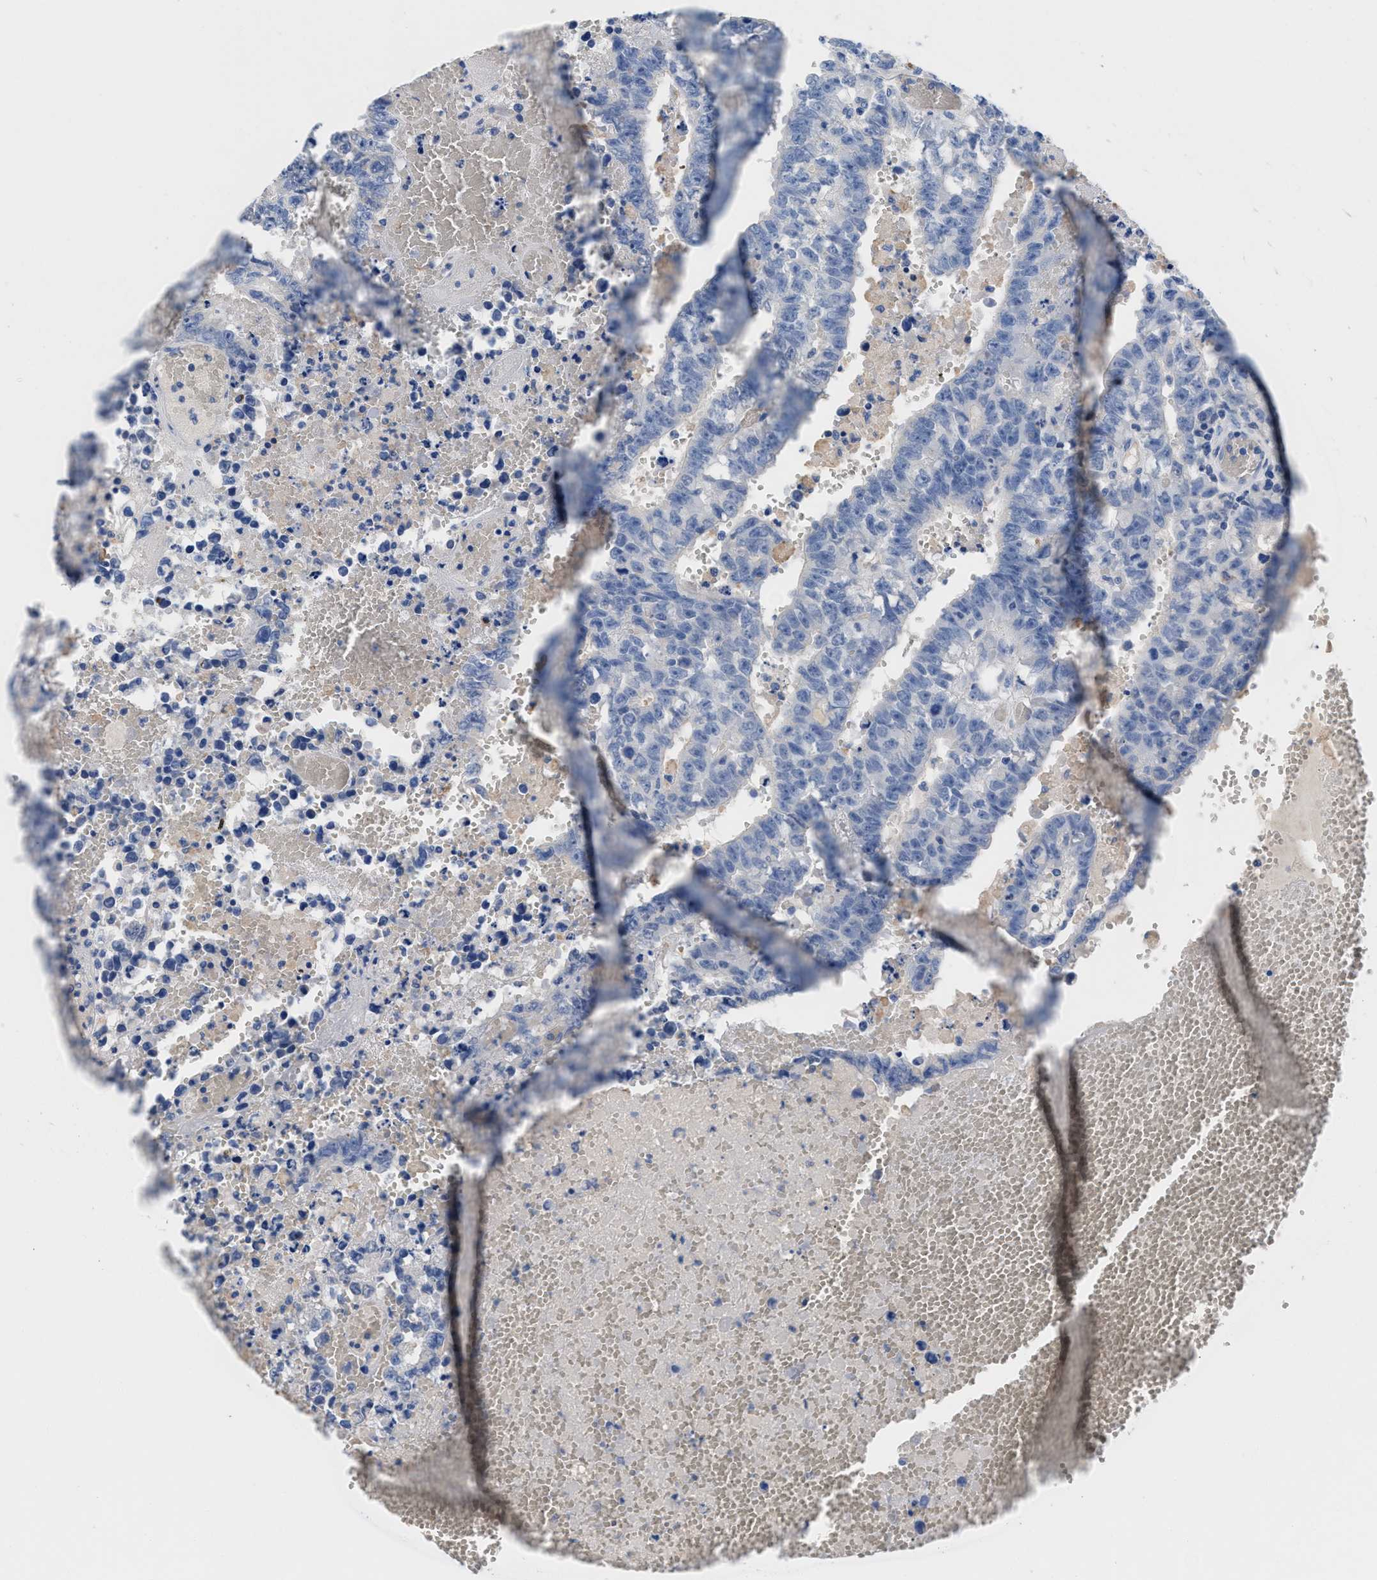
{"staining": {"intensity": "negative", "quantity": "none", "location": "none"}, "tissue": "testis cancer", "cell_type": "Tumor cells", "image_type": "cancer", "snomed": [{"axis": "morphology", "description": "Carcinoma, Embryonal, NOS"}, {"axis": "topography", "description": "Testis"}], "caption": "The photomicrograph demonstrates no staining of tumor cells in embryonal carcinoma (testis).", "gene": "SLFN13", "patient": {"sex": "male", "age": 25}}